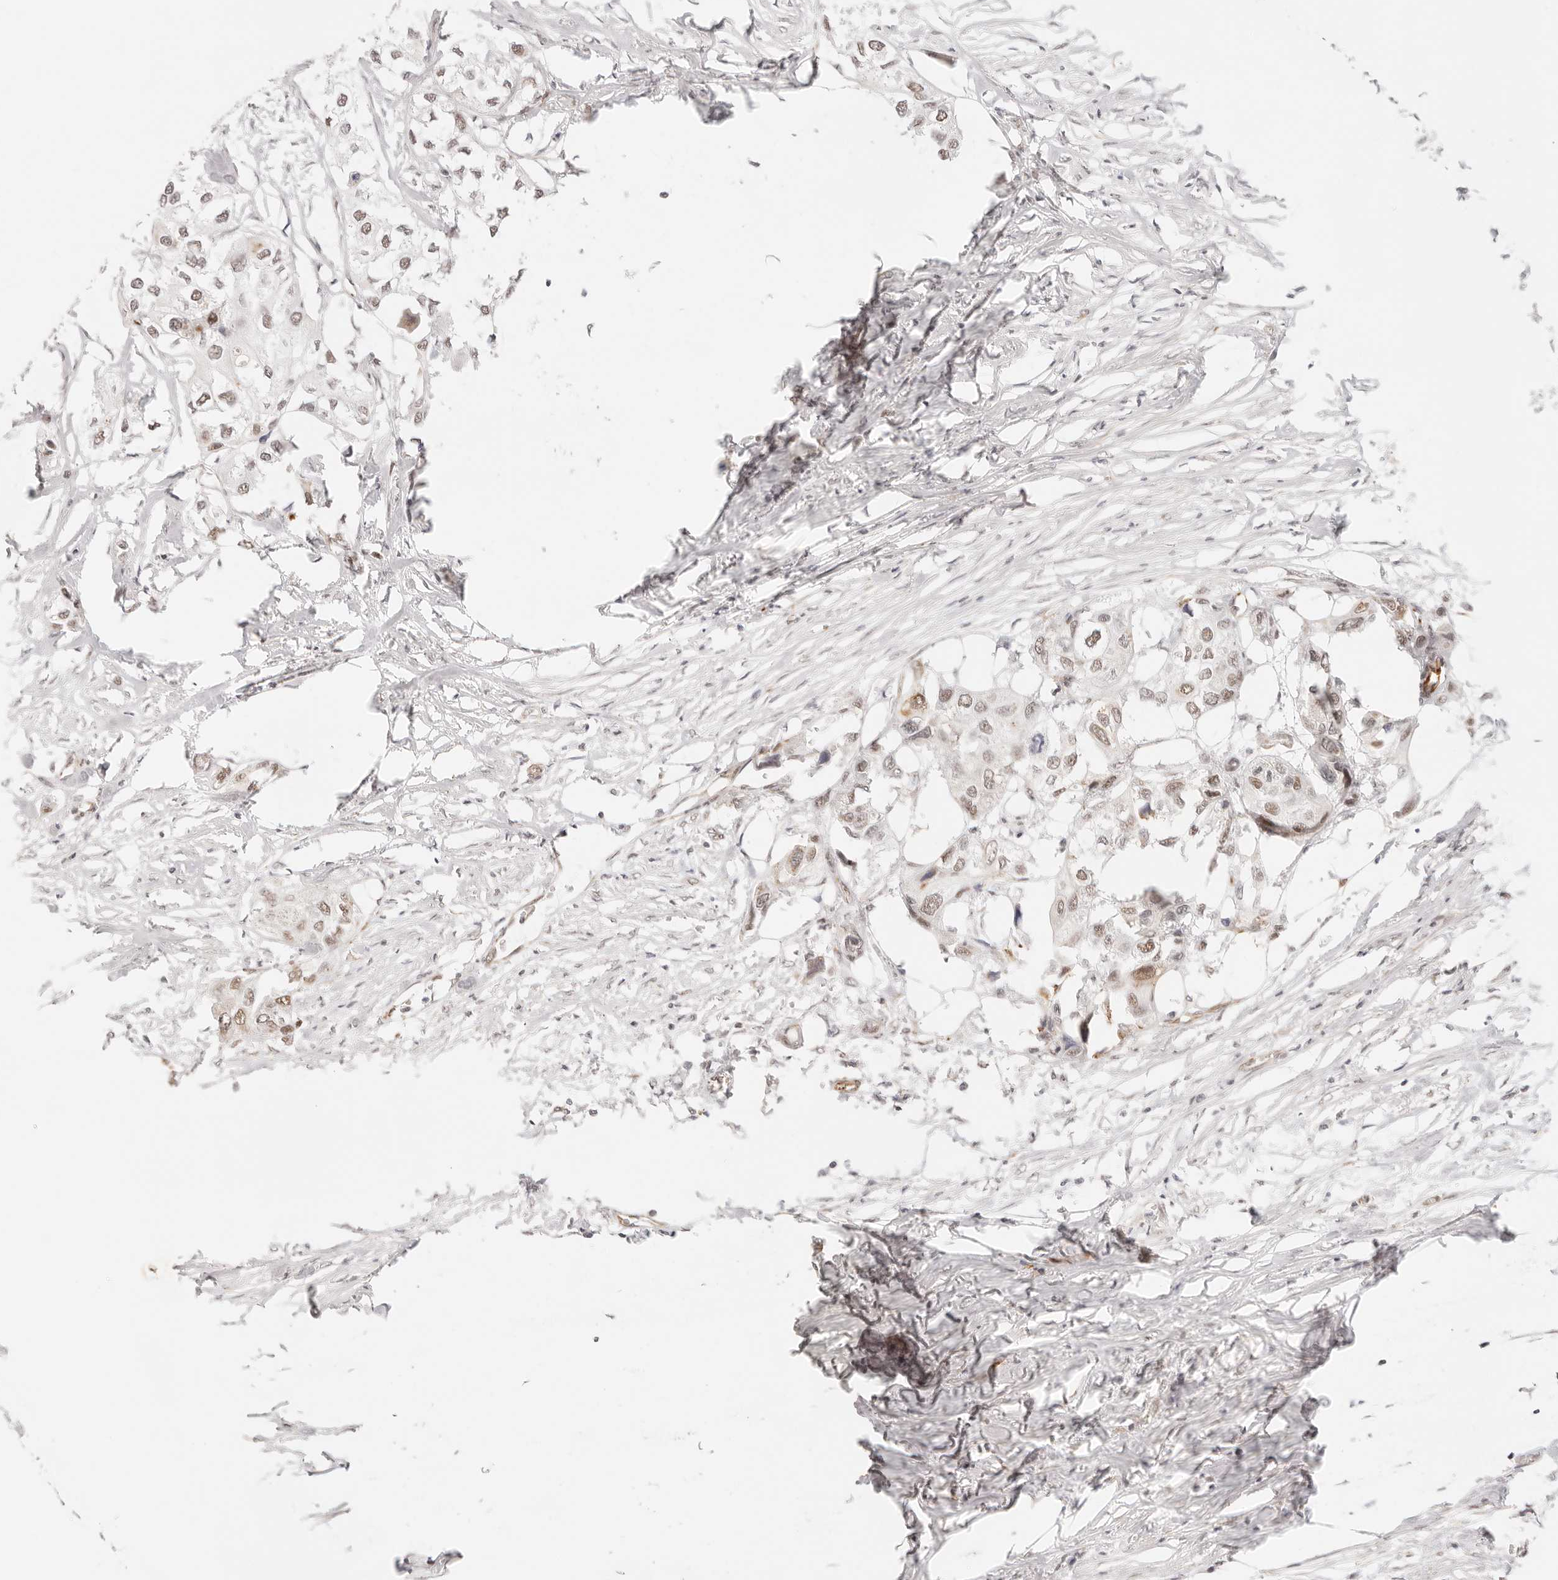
{"staining": {"intensity": "weak", "quantity": "25%-75%", "location": "nuclear"}, "tissue": "urothelial cancer", "cell_type": "Tumor cells", "image_type": "cancer", "snomed": [{"axis": "morphology", "description": "Urothelial carcinoma, High grade"}, {"axis": "topography", "description": "Urinary bladder"}], "caption": "Protein staining demonstrates weak nuclear staining in about 25%-75% of tumor cells in urothelial cancer.", "gene": "ZC3H11A", "patient": {"sex": "male", "age": 64}}